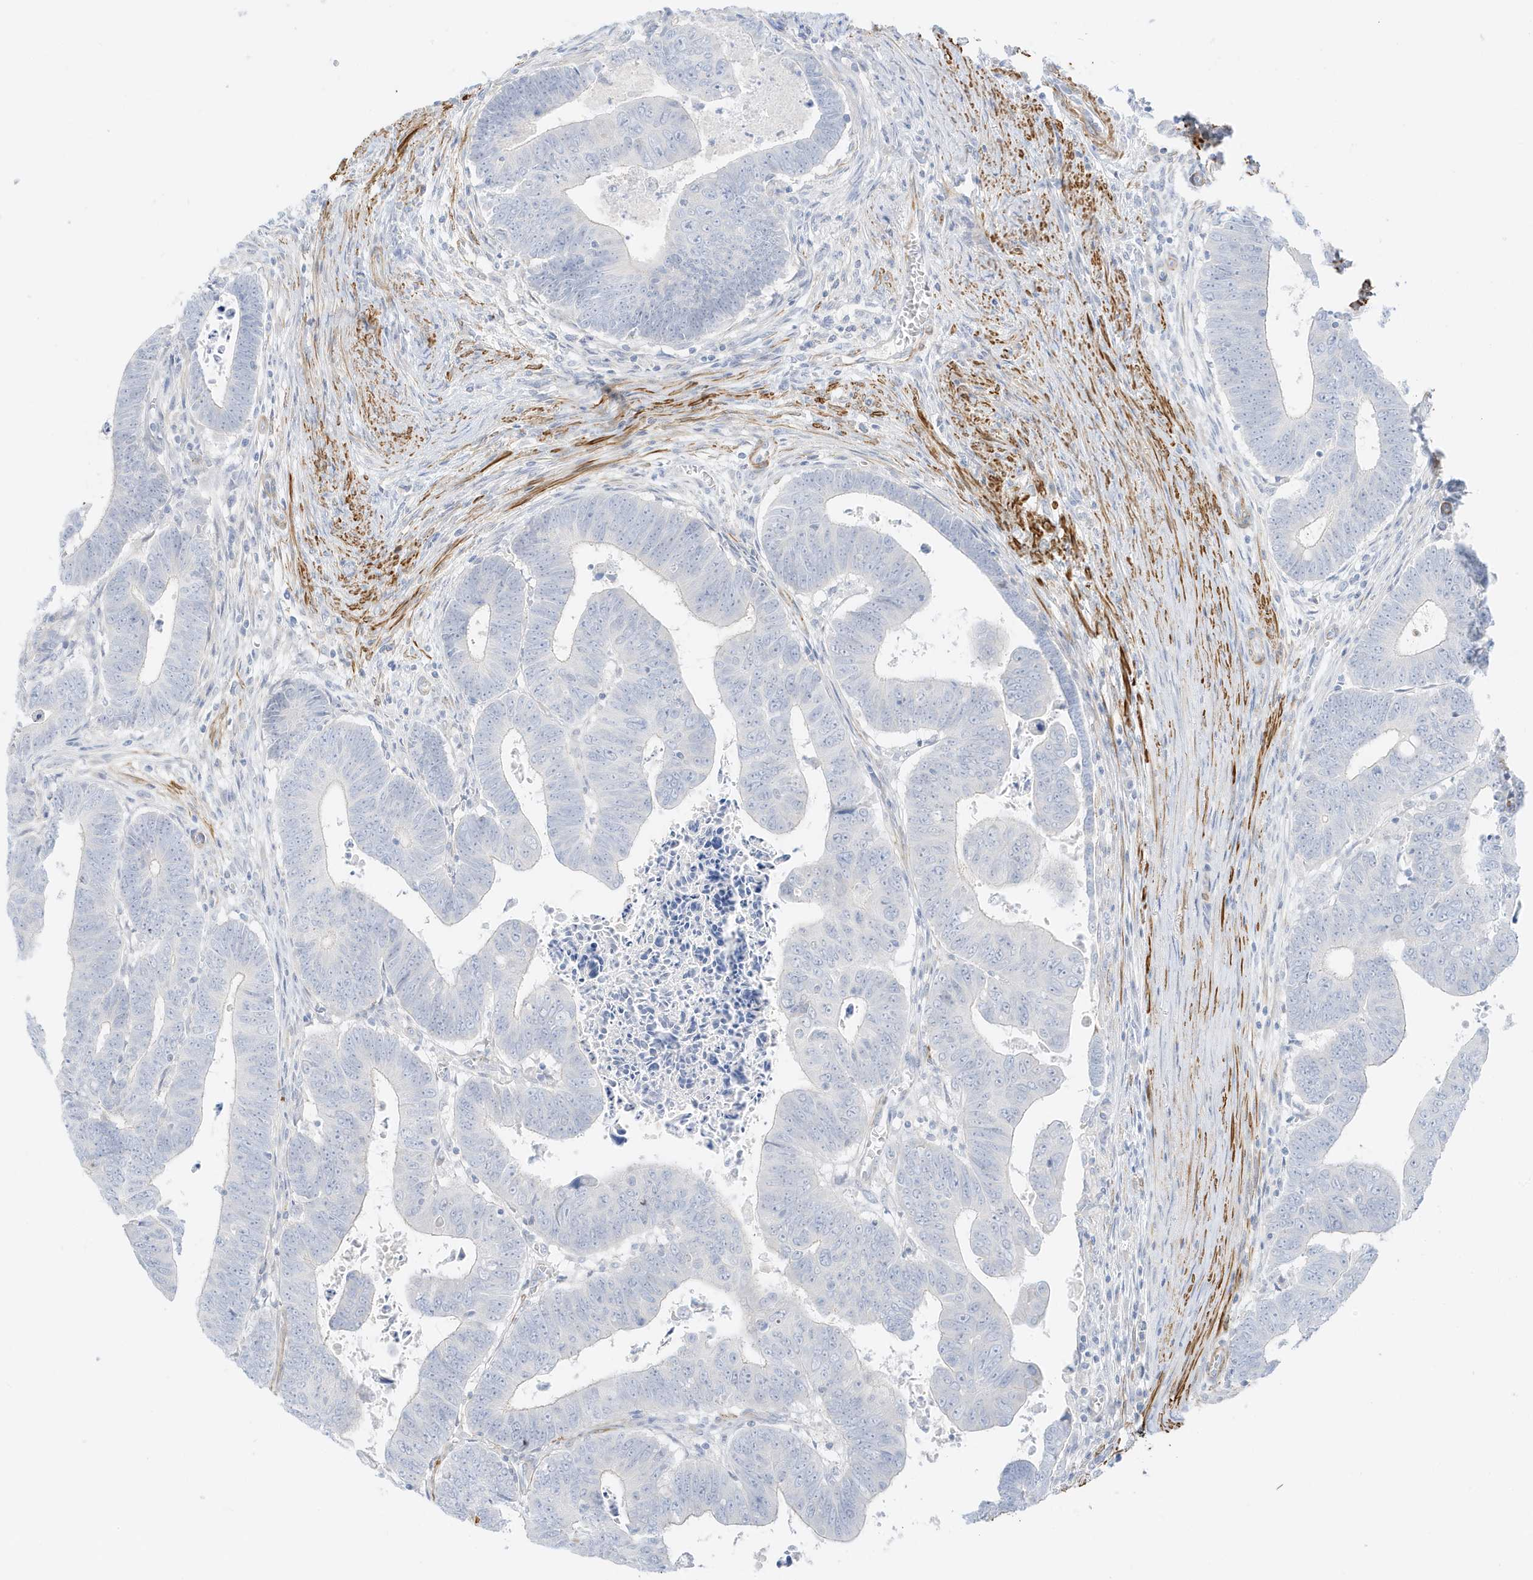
{"staining": {"intensity": "negative", "quantity": "none", "location": "none"}, "tissue": "colorectal cancer", "cell_type": "Tumor cells", "image_type": "cancer", "snomed": [{"axis": "morphology", "description": "Normal tissue, NOS"}, {"axis": "morphology", "description": "Adenocarcinoma, NOS"}, {"axis": "topography", "description": "Rectum"}], "caption": "Protein analysis of colorectal cancer (adenocarcinoma) exhibits no significant staining in tumor cells.", "gene": "SLC22A13", "patient": {"sex": "female", "age": 65}}